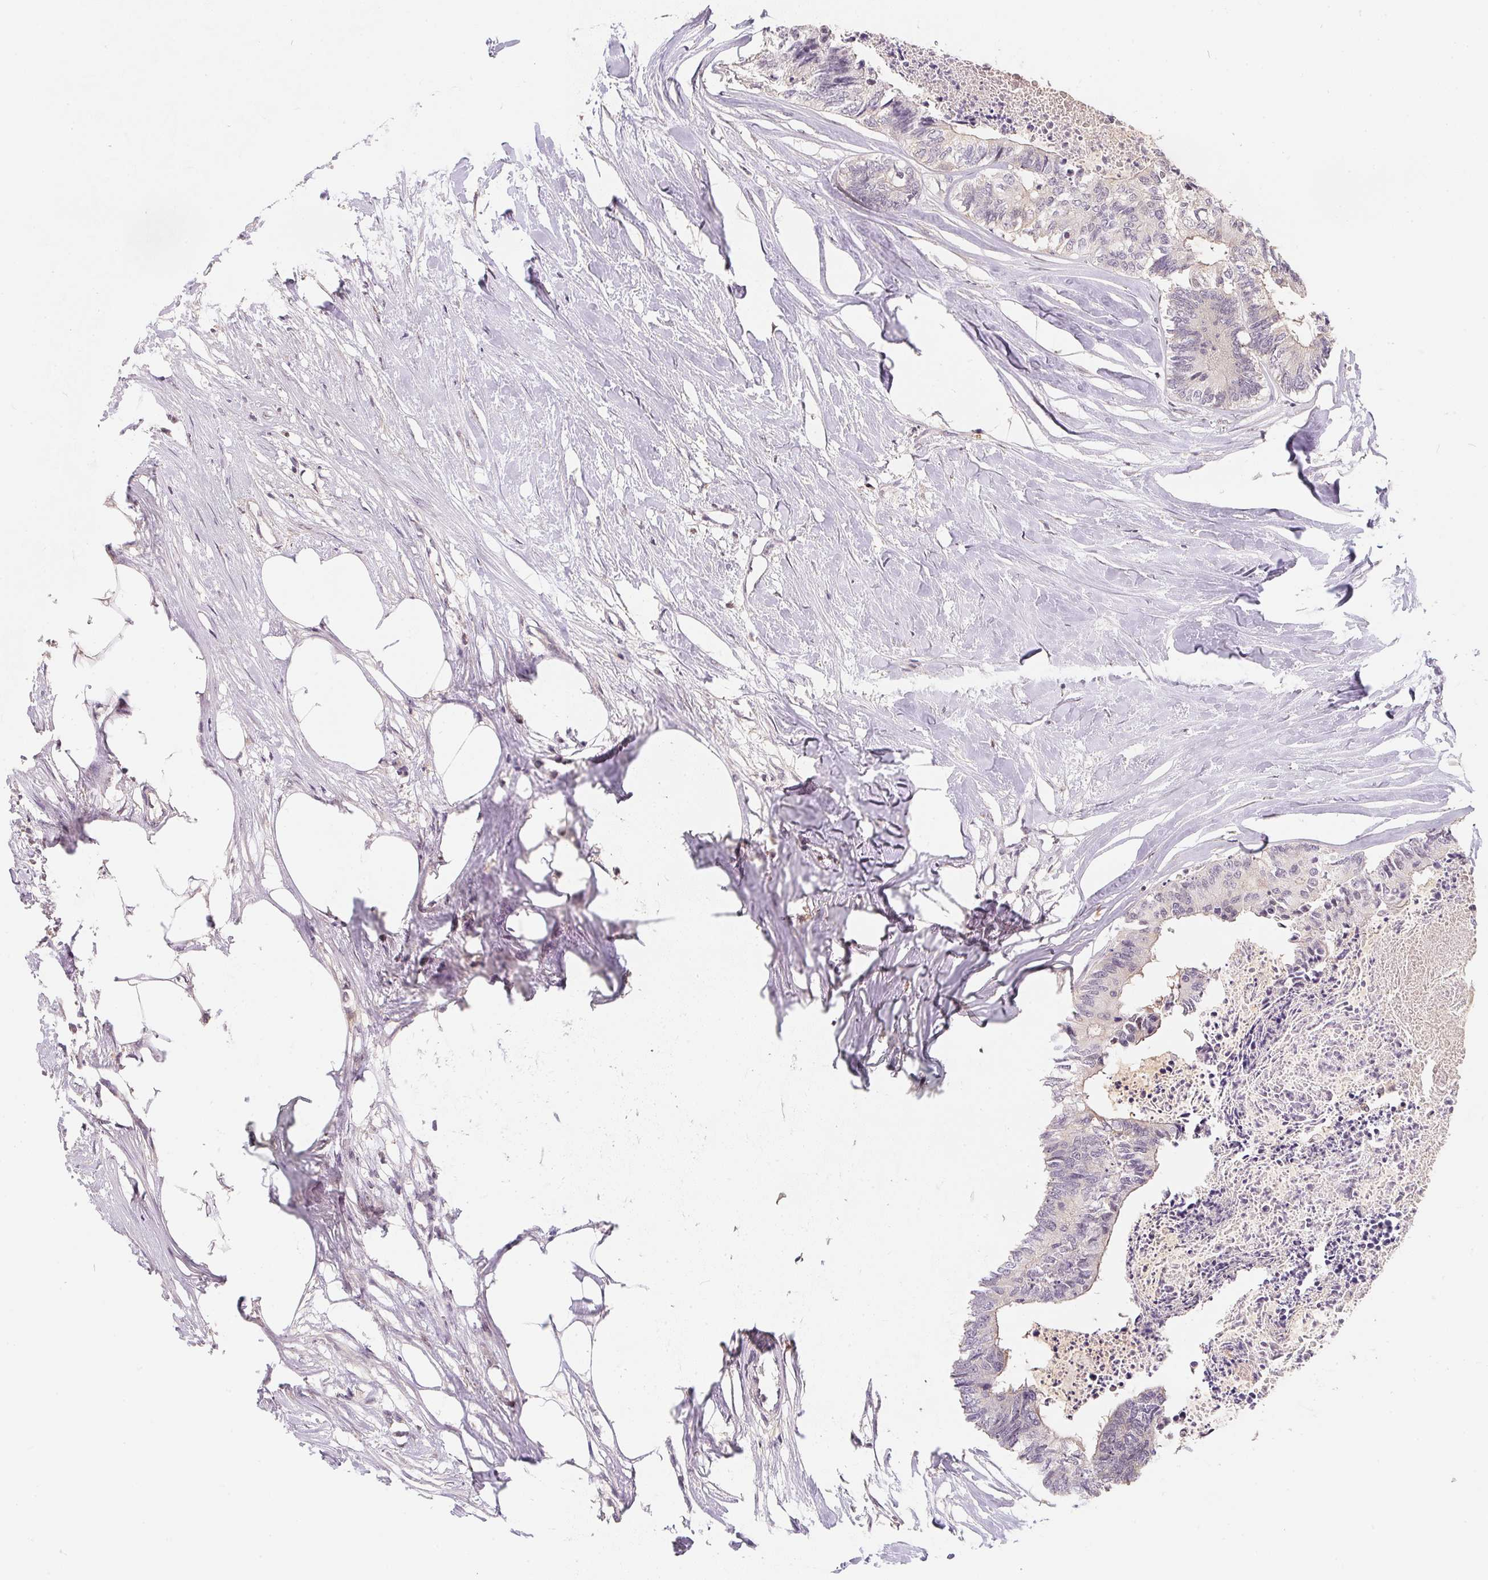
{"staining": {"intensity": "negative", "quantity": "none", "location": "none"}, "tissue": "colorectal cancer", "cell_type": "Tumor cells", "image_type": "cancer", "snomed": [{"axis": "morphology", "description": "Adenocarcinoma, NOS"}, {"axis": "topography", "description": "Colon"}, {"axis": "topography", "description": "Rectum"}], "caption": "Tumor cells are negative for brown protein staining in colorectal cancer. (Stains: DAB (3,3'-diaminobenzidine) immunohistochemistry with hematoxylin counter stain, Microscopy: brightfield microscopy at high magnification).", "gene": "ANKRD13A", "patient": {"sex": "male", "age": 57}}